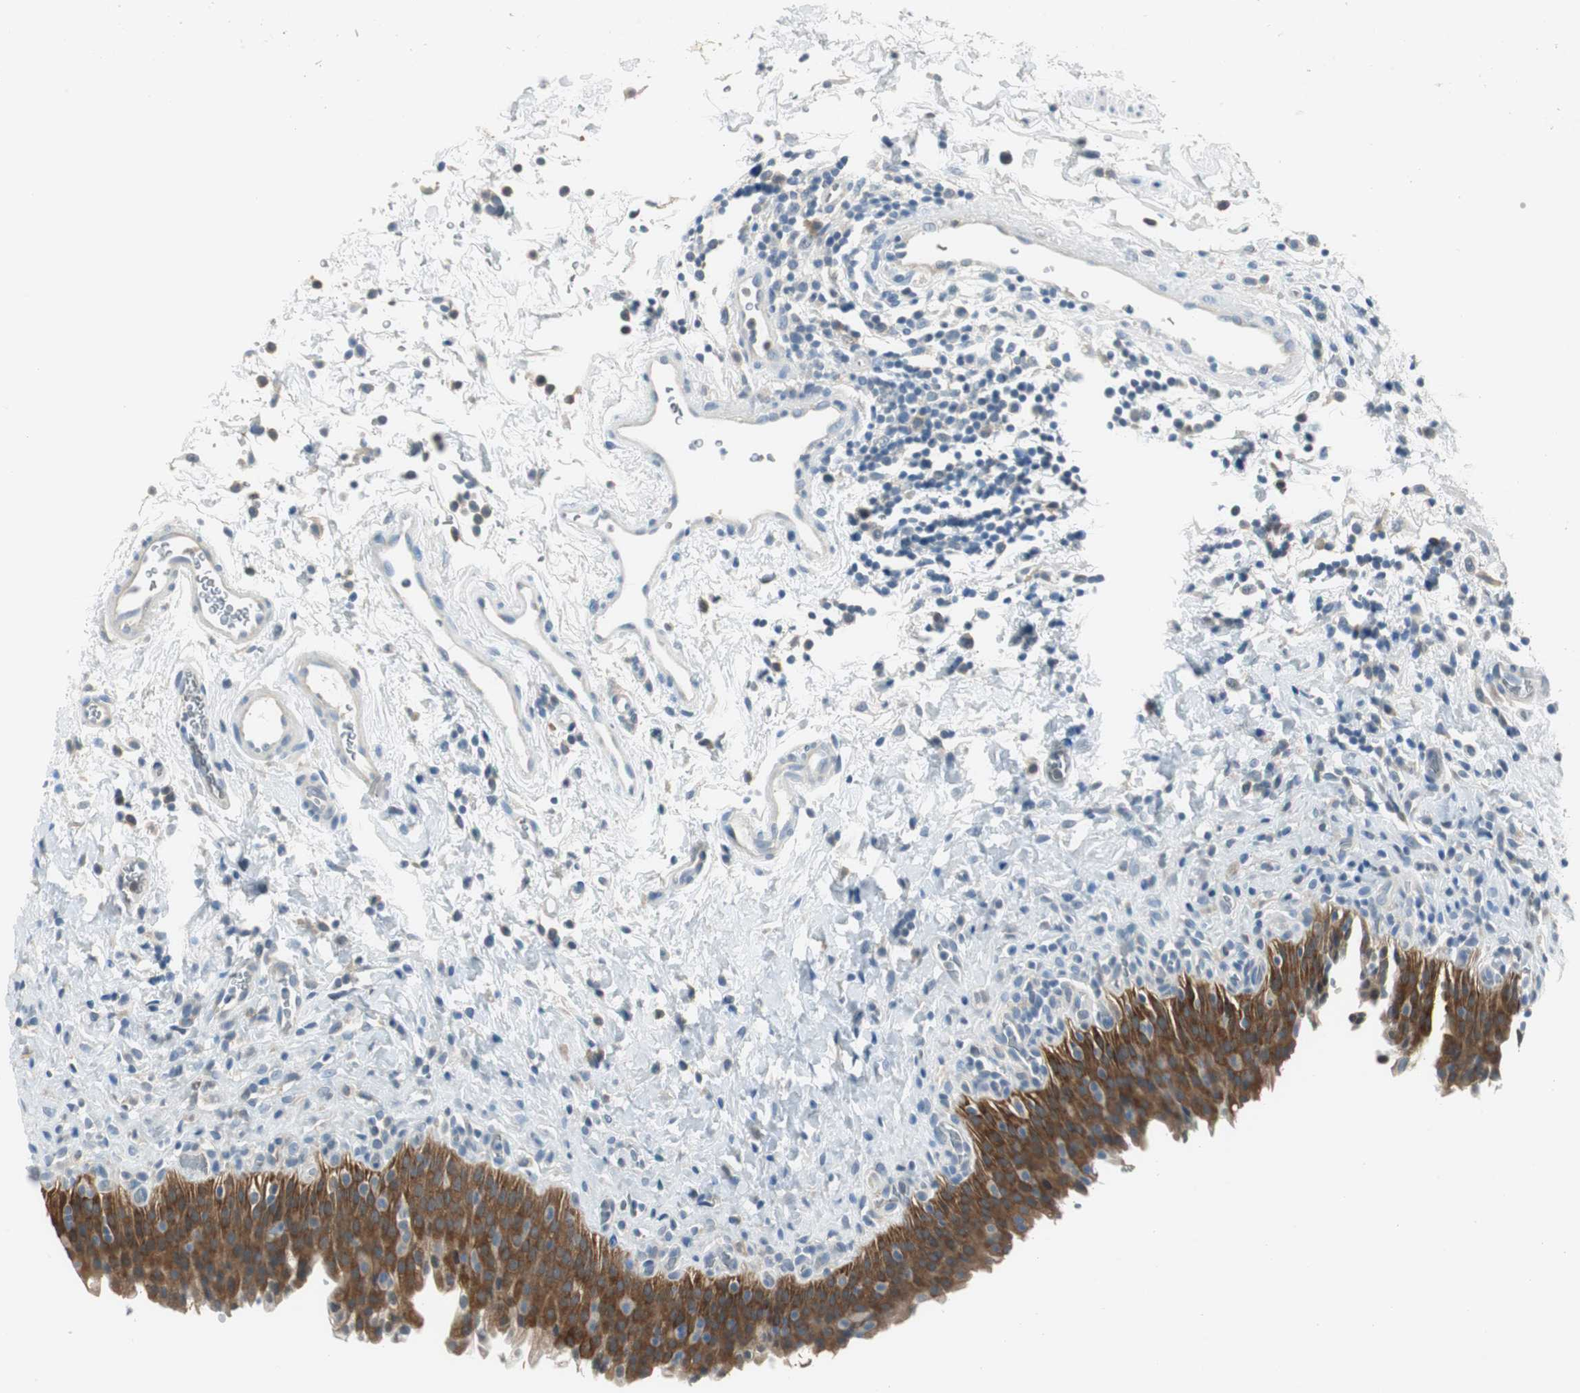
{"staining": {"intensity": "strong", "quantity": ">75%", "location": "cytoplasmic/membranous"}, "tissue": "urinary bladder", "cell_type": "Urothelial cells", "image_type": "normal", "snomed": [{"axis": "morphology", "description": "Normal tissue, NOS"}, {"axis": "topography", "description": "Urinary bladder"}], "caption": "Urothelial cells display high levels of strong cytoplasmic/membranous staining in approximately >75% of cells in normal human urinary bladder. (DAB (3,3'-diaminobenzidine) IHC with brightfield microscopy, high magnification).", "gene": "MSTO1", "patient": {"sex": "male", "age": 51}}